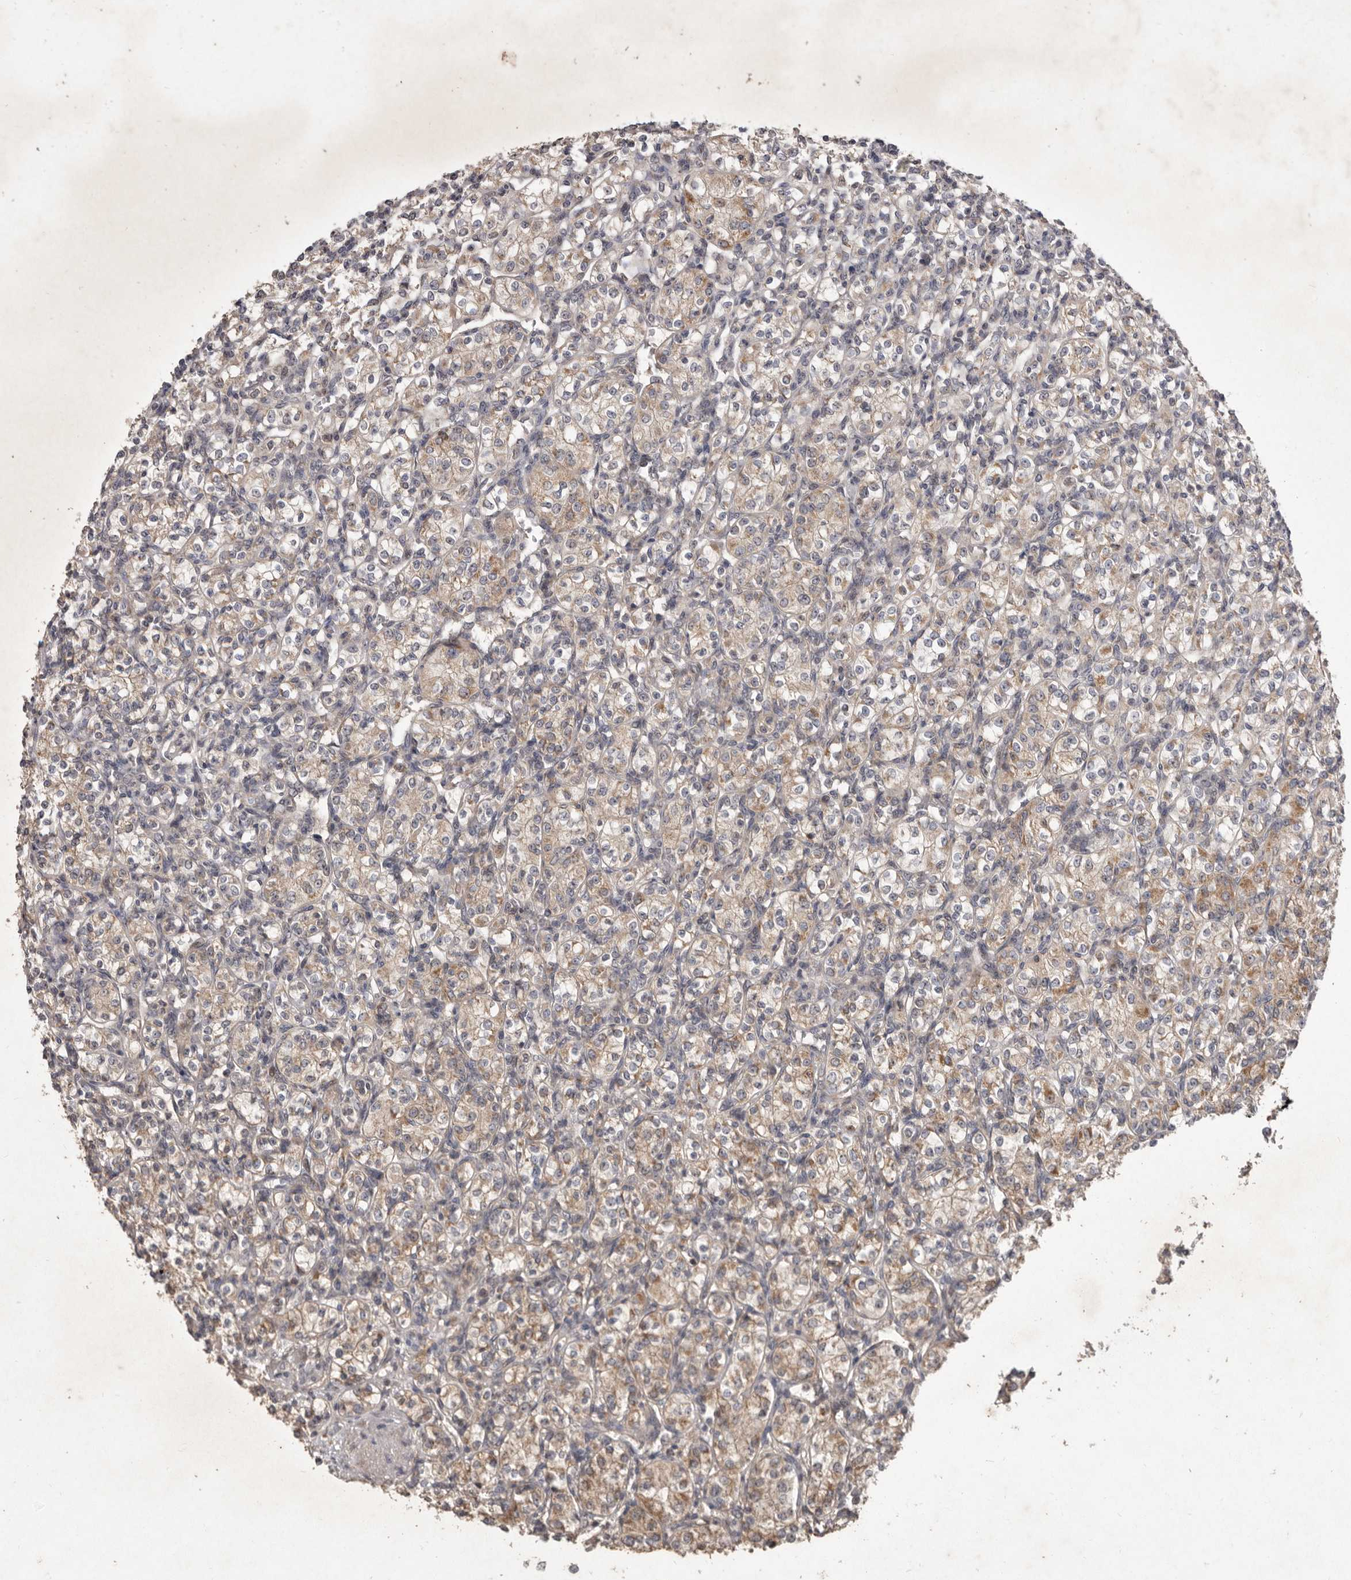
{"staining": {"intensity": "moderate", "quantity": "25%-75%", "location": "cytoplasmic/membranous"}, "tissue": "renal cancer", "cell_type": "Tumor cells", "image_type": "cancer", "snomed": [{"axis": "morphology", "description": "Adenocarcinoma, NOS"}, {"axis": "topography", "description": "Kidney"}], "caption": "Protein expression analysis of human renal cancer reveals moderate cytoplasmic/membranous expression in about 25%-75% of tumor cells.", "gene": "FLAD1", "patient": {"sex": "male", "age": 77}}